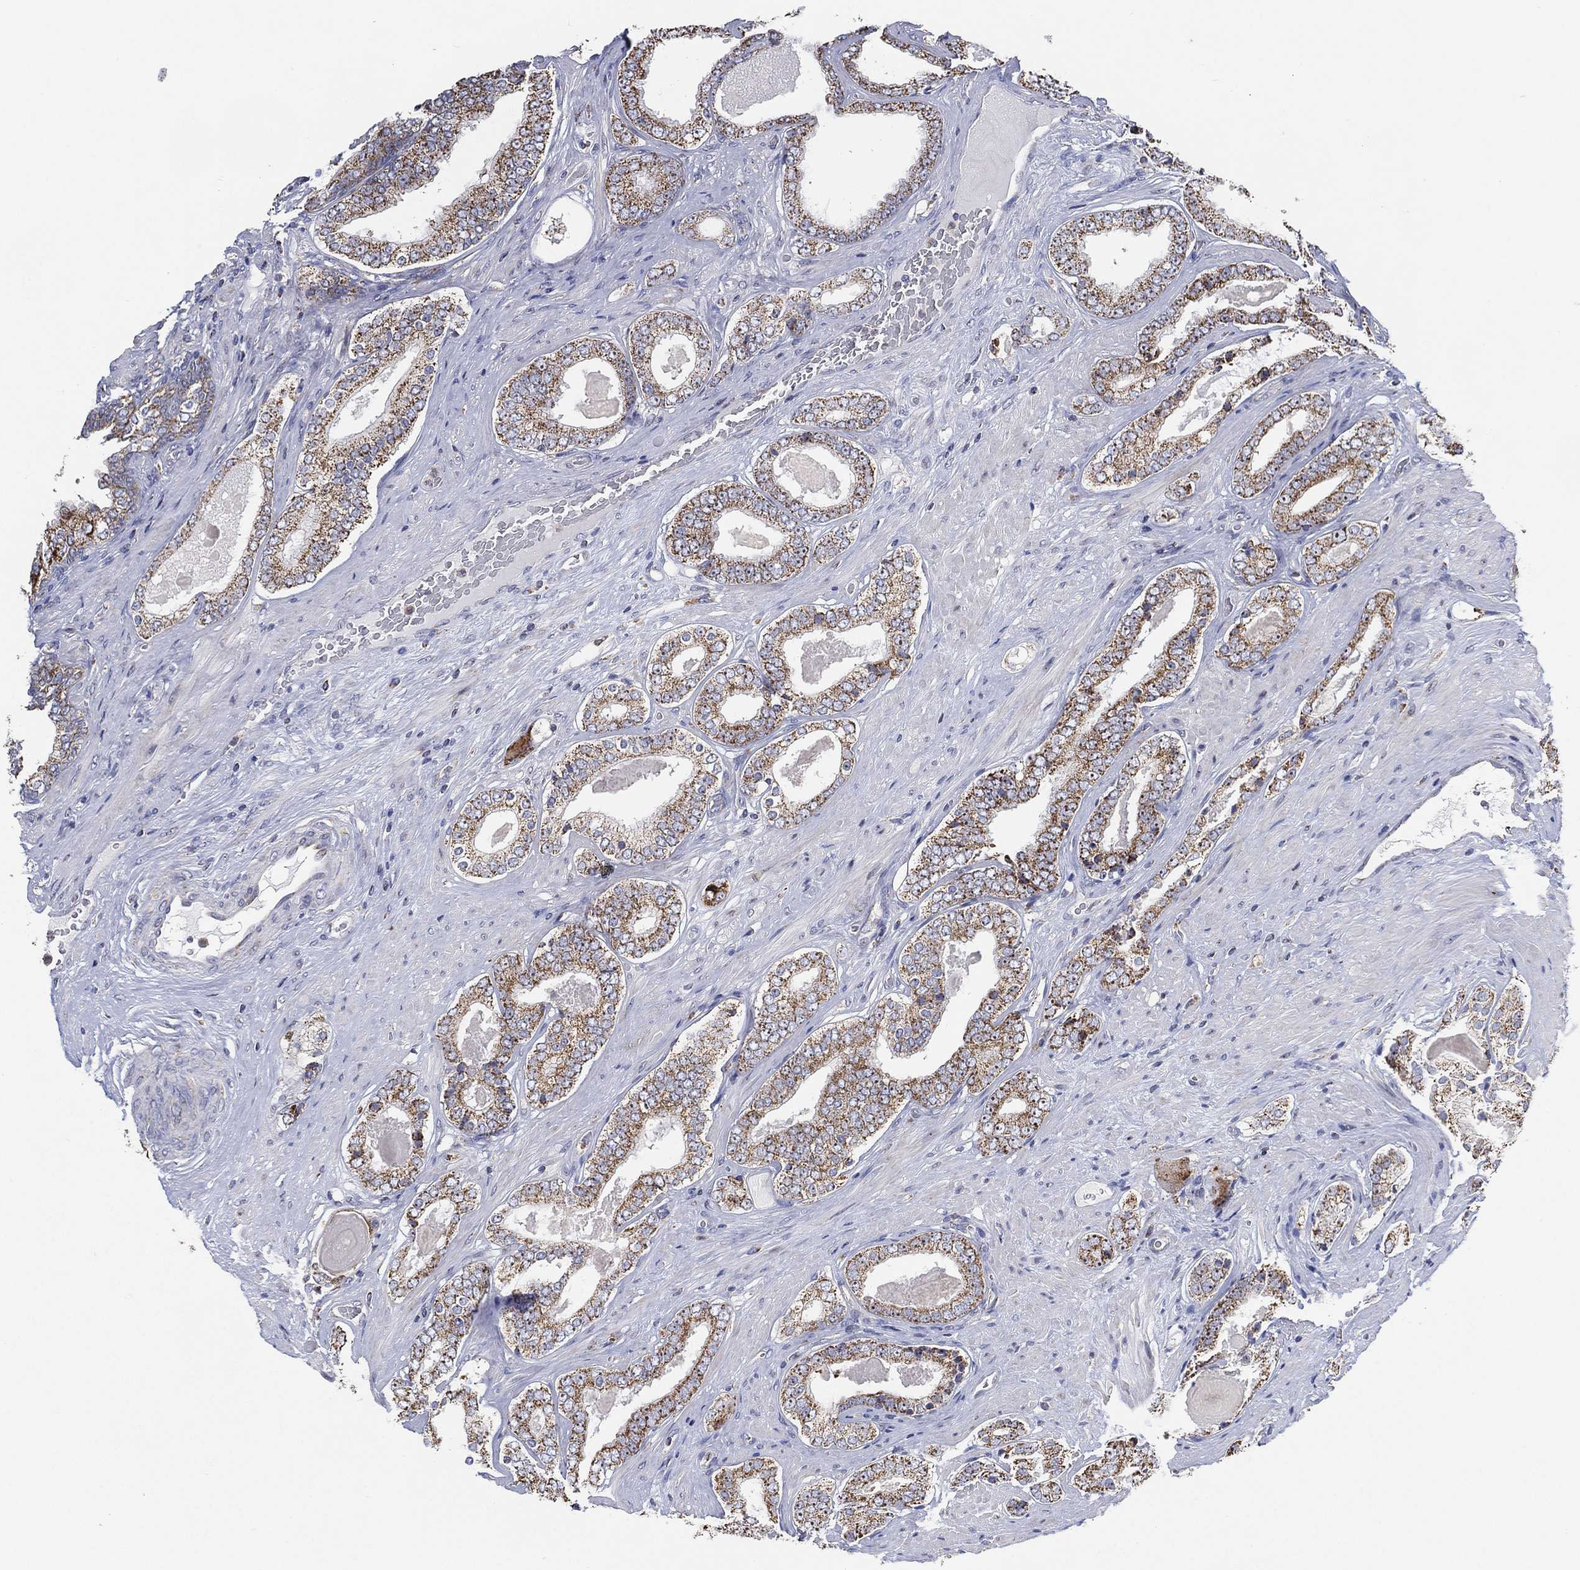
{"staining": {"intensity": "strong", "quantity": "25%-75%", "location": "cytoplasmic/membranous"}, "tissue": "prostate cancer", "cell_type": "Tumor cells", "image_type": "cancer", "snomed": [{"axis": "morphology", "description": "Adenocarcinoma, Low grade"}, {"axis": "topography", "description": "Prostate and seminal vesicle, NOS"}], "caption": "A histopathology image of human prostate low-grade adenocarcinoma stained for a protein demonstrates strong cytoplasmic/membranous brown staining in tumor cells.", "gene": "GCAT", "patient": {"sex": "male", "age": 61}}